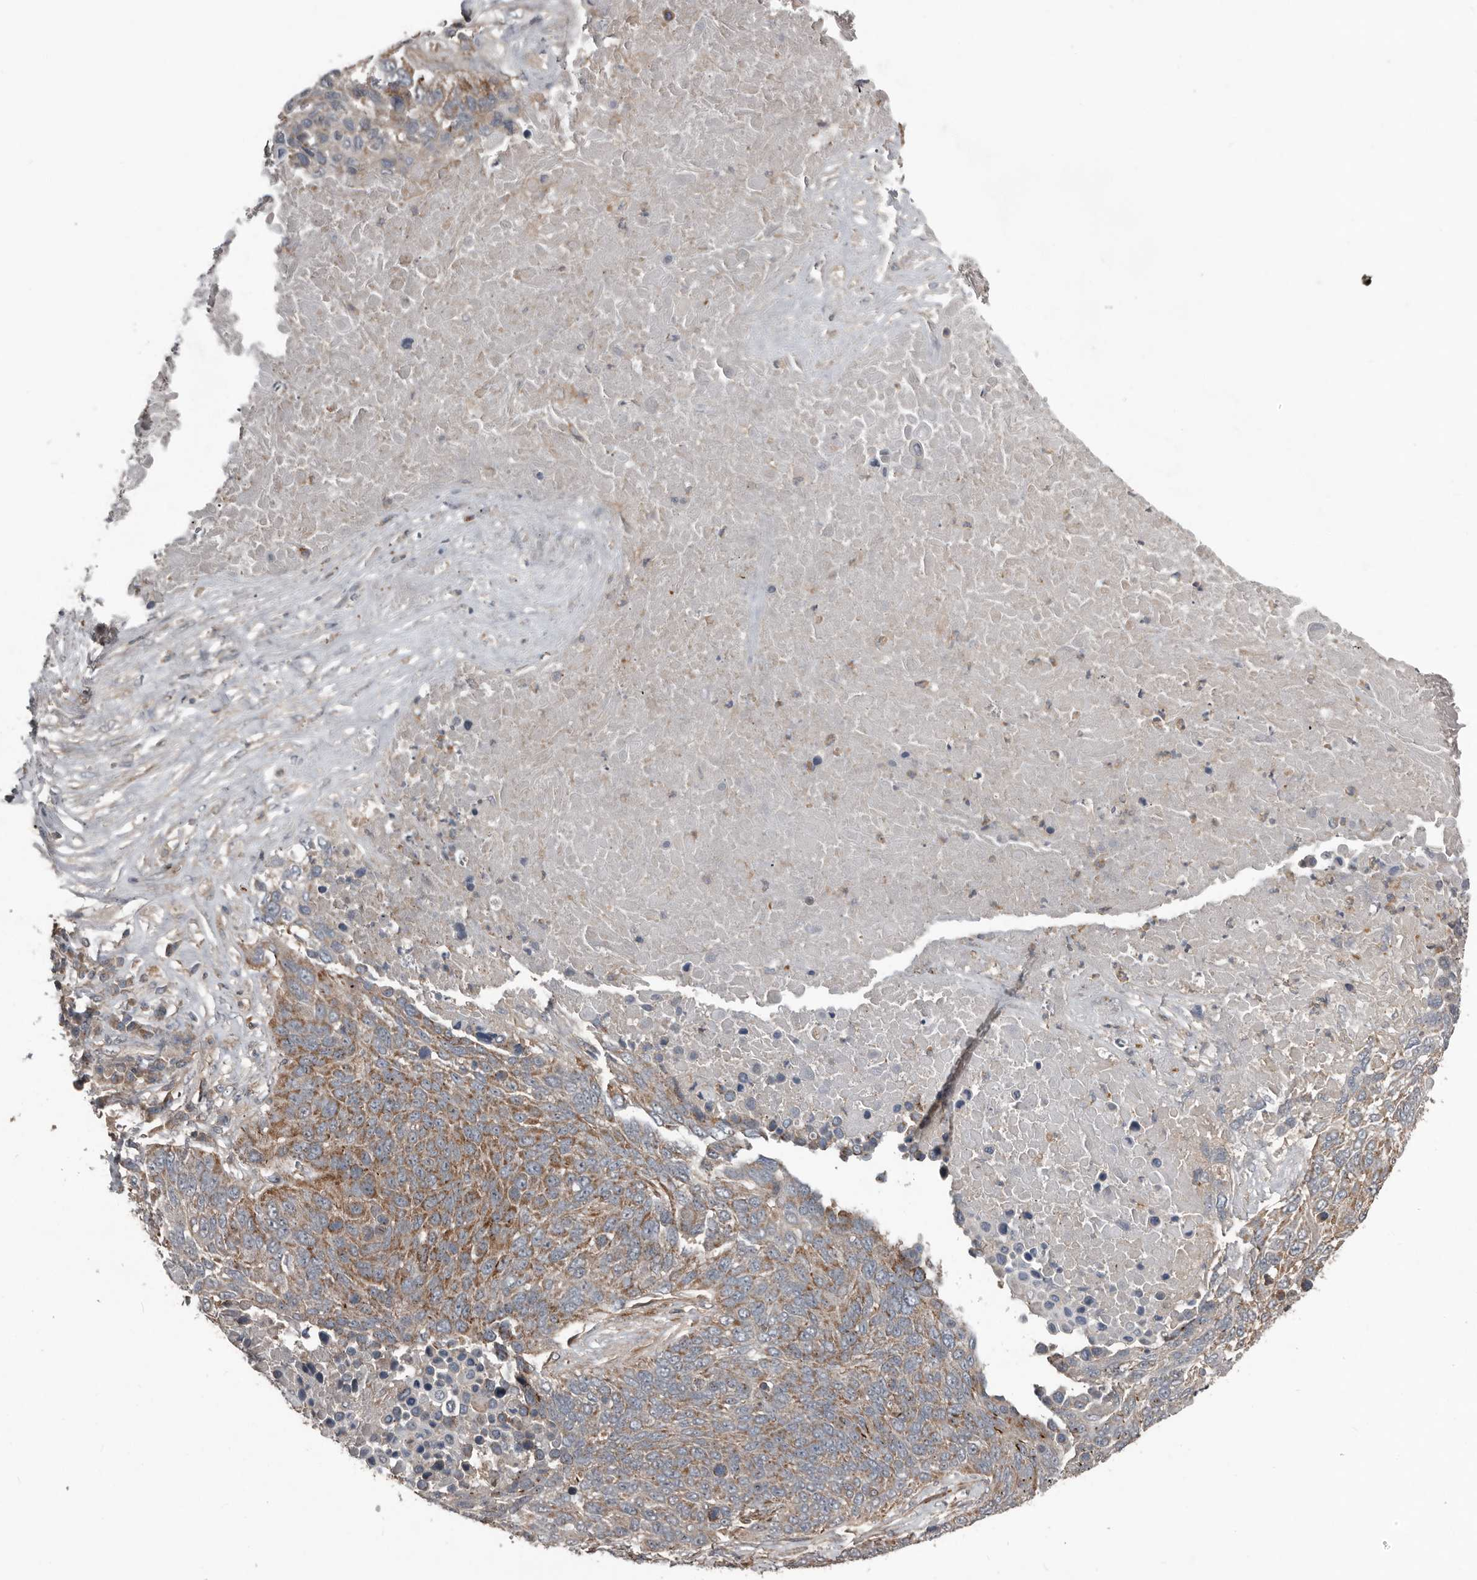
{"staining": {"intensity": "moderate", "quantity": ">75%", "location": "cytoplasmic/membranous"}, "tissue": "lung cancer", "cell_type": "Tumor cells", "image_type": "cancer", "snomed": [{"axis": "morphology", "description": "Squamous cell carcinoma, NOS"}, {"axis": "topography", "description": "Lung"}], "caption": "High-power microscopy captured an immunohistochemistry (IHC) image of lung cancer (squamous cell carcinoma), revealing moderate cytoplasmic/membranous expression in about >75% of tumor cells.", "gene": "FBXO31", "patient": {"sex": "male", "age": 66}}